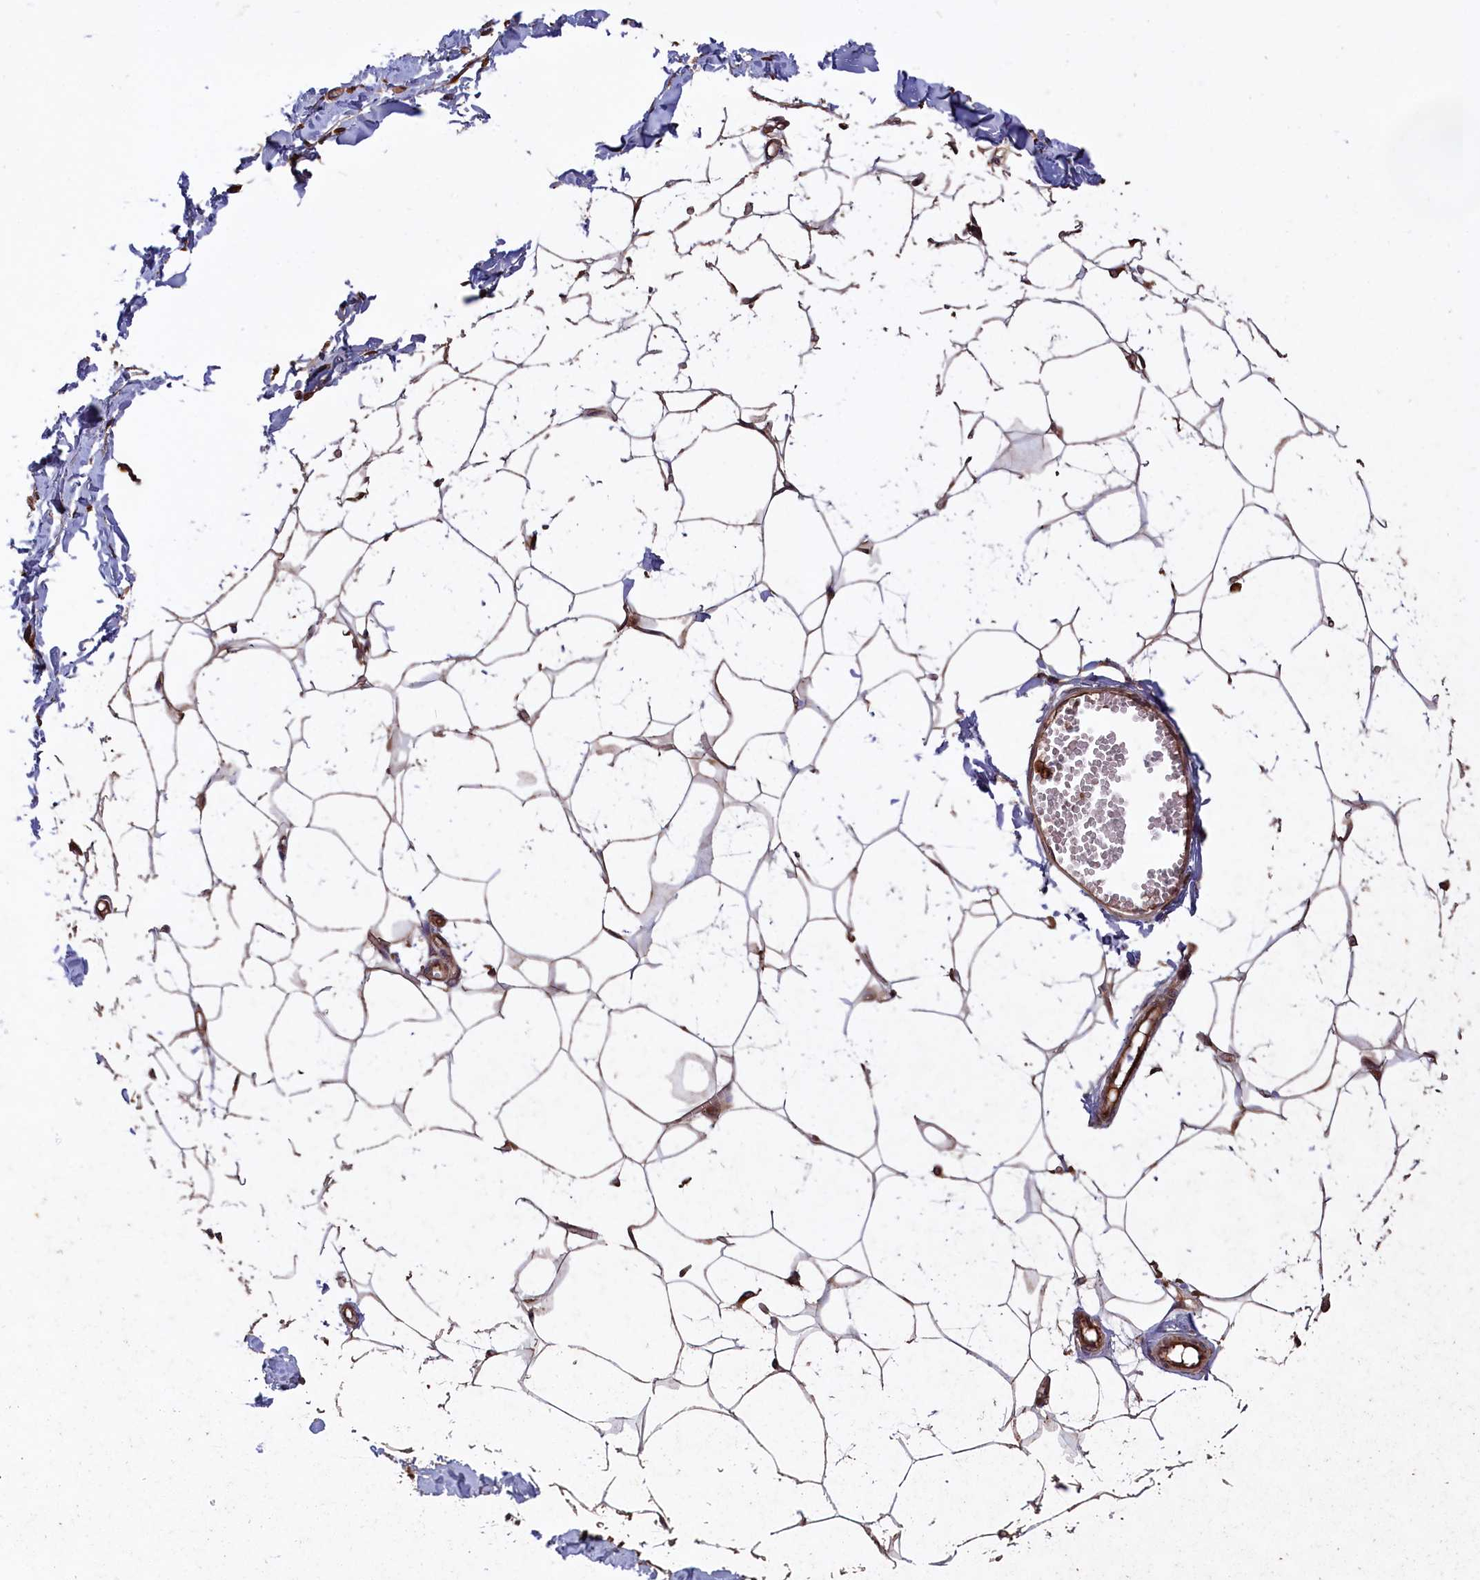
{"staining": {"intensity": "moderate", "quantity": ">75%", "location": "cytoplasmic/membranous"}, "tissue": "breast", "cell_type": "Adipocytes", "image_type": "normal", "snomed": [{"axis": "morphology", "description": "Normal tissue, NOS"}, {"axis": "topography", "description": "Breast"}], "caption": "A brown stain shows moderate cytoplasmic/membranous positivity of a protein in adipocytes of benign human breast. (DAB IHC with brightfield microscopy, high magnification).", "gene": "GREB1L", "patient": {"sex": "female", "age": 27}}